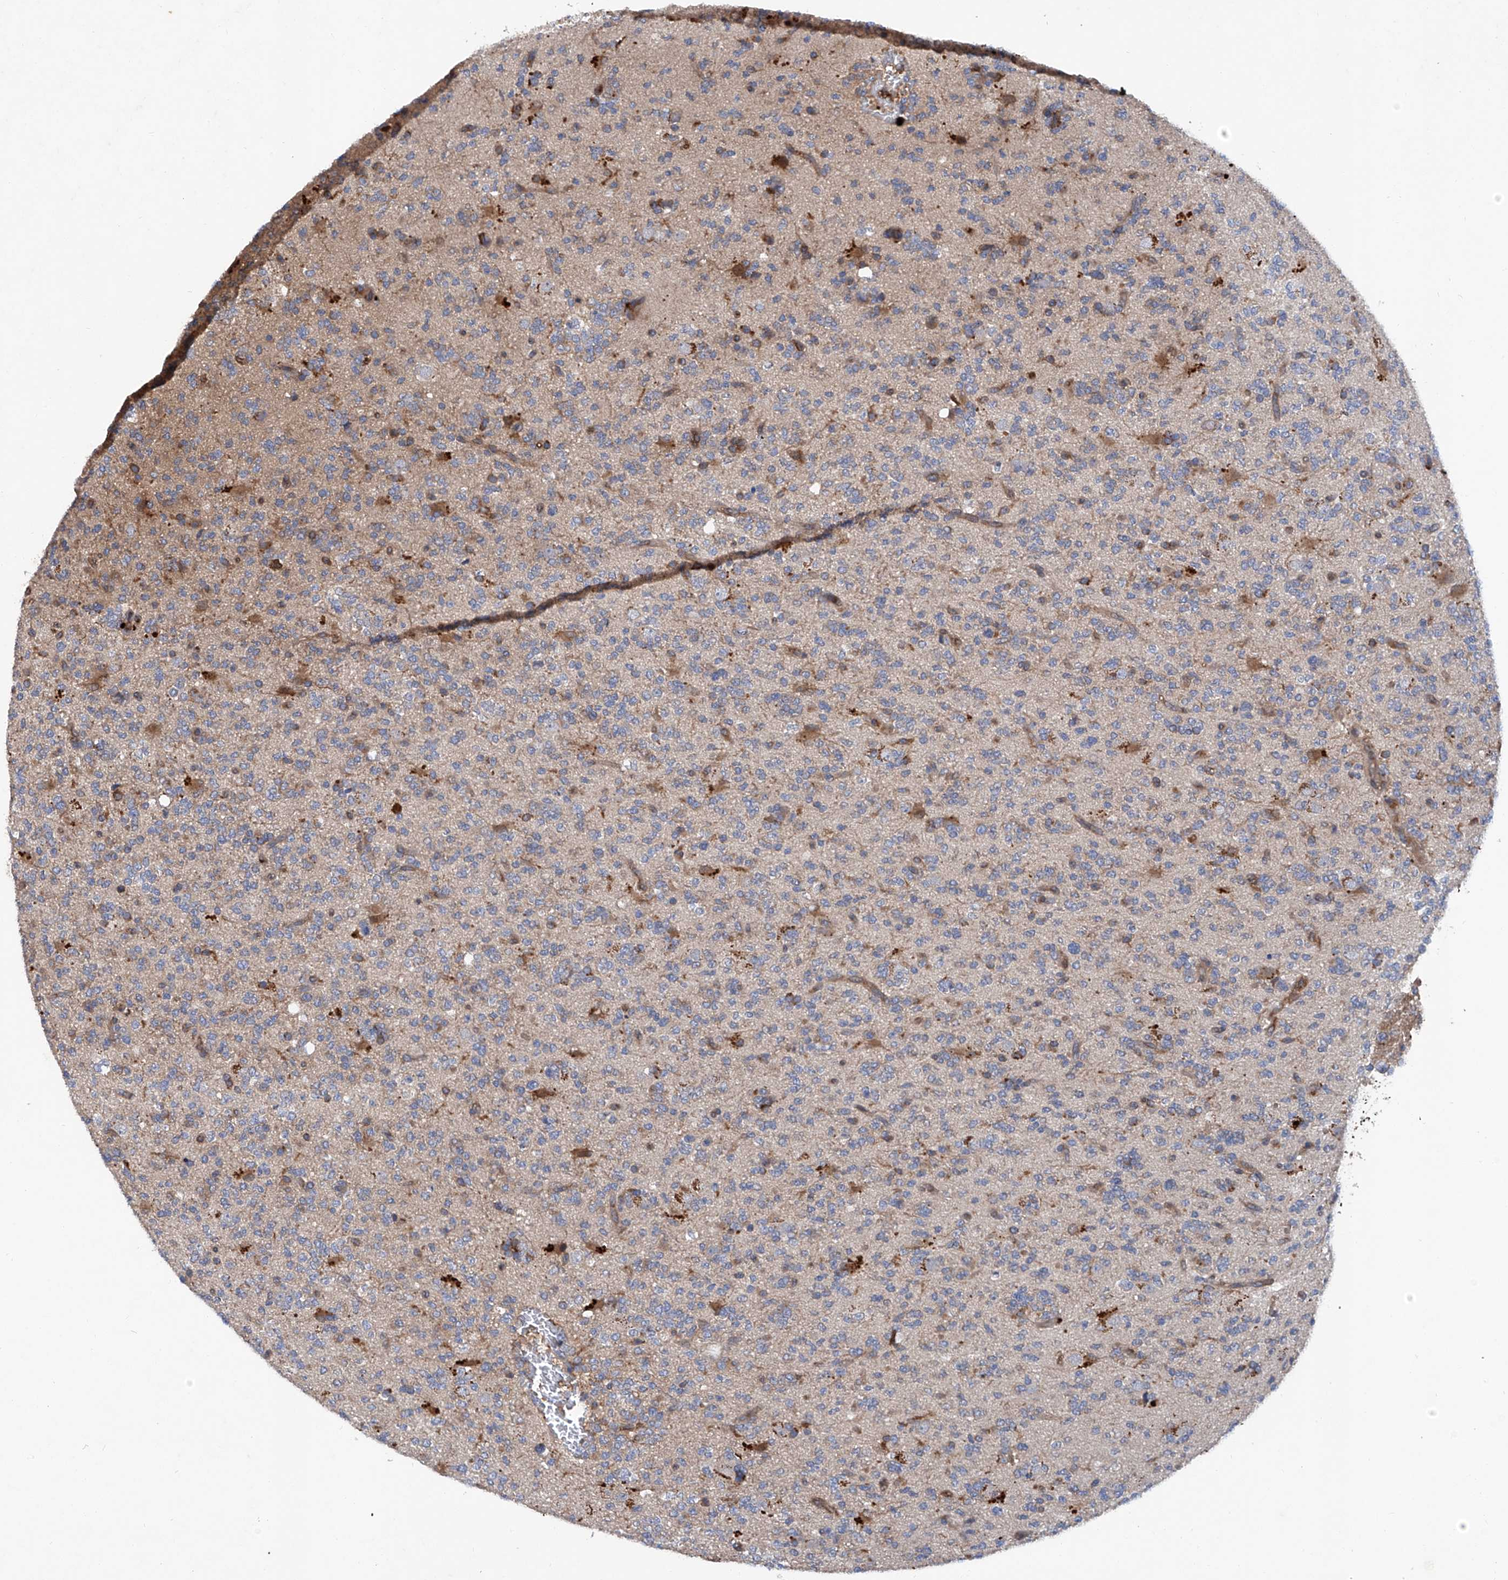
{"staining": {"intensity": "negative", "quantity": "none", "location": "none"}, "tissue": "glioma", "cell_type": "Tumor cells", "image_type": "cancer", "snomed": [{"axis": "morphology", "description": "Glioma, malignant, High grade"}, {"axis": "topography", "description": "Brain"}], "caption": "The photomicrograph exhibits no staining of tumor cells in glioma.", "gene": "ASCC3", "patient": {"sex": "female", "age": 62}}